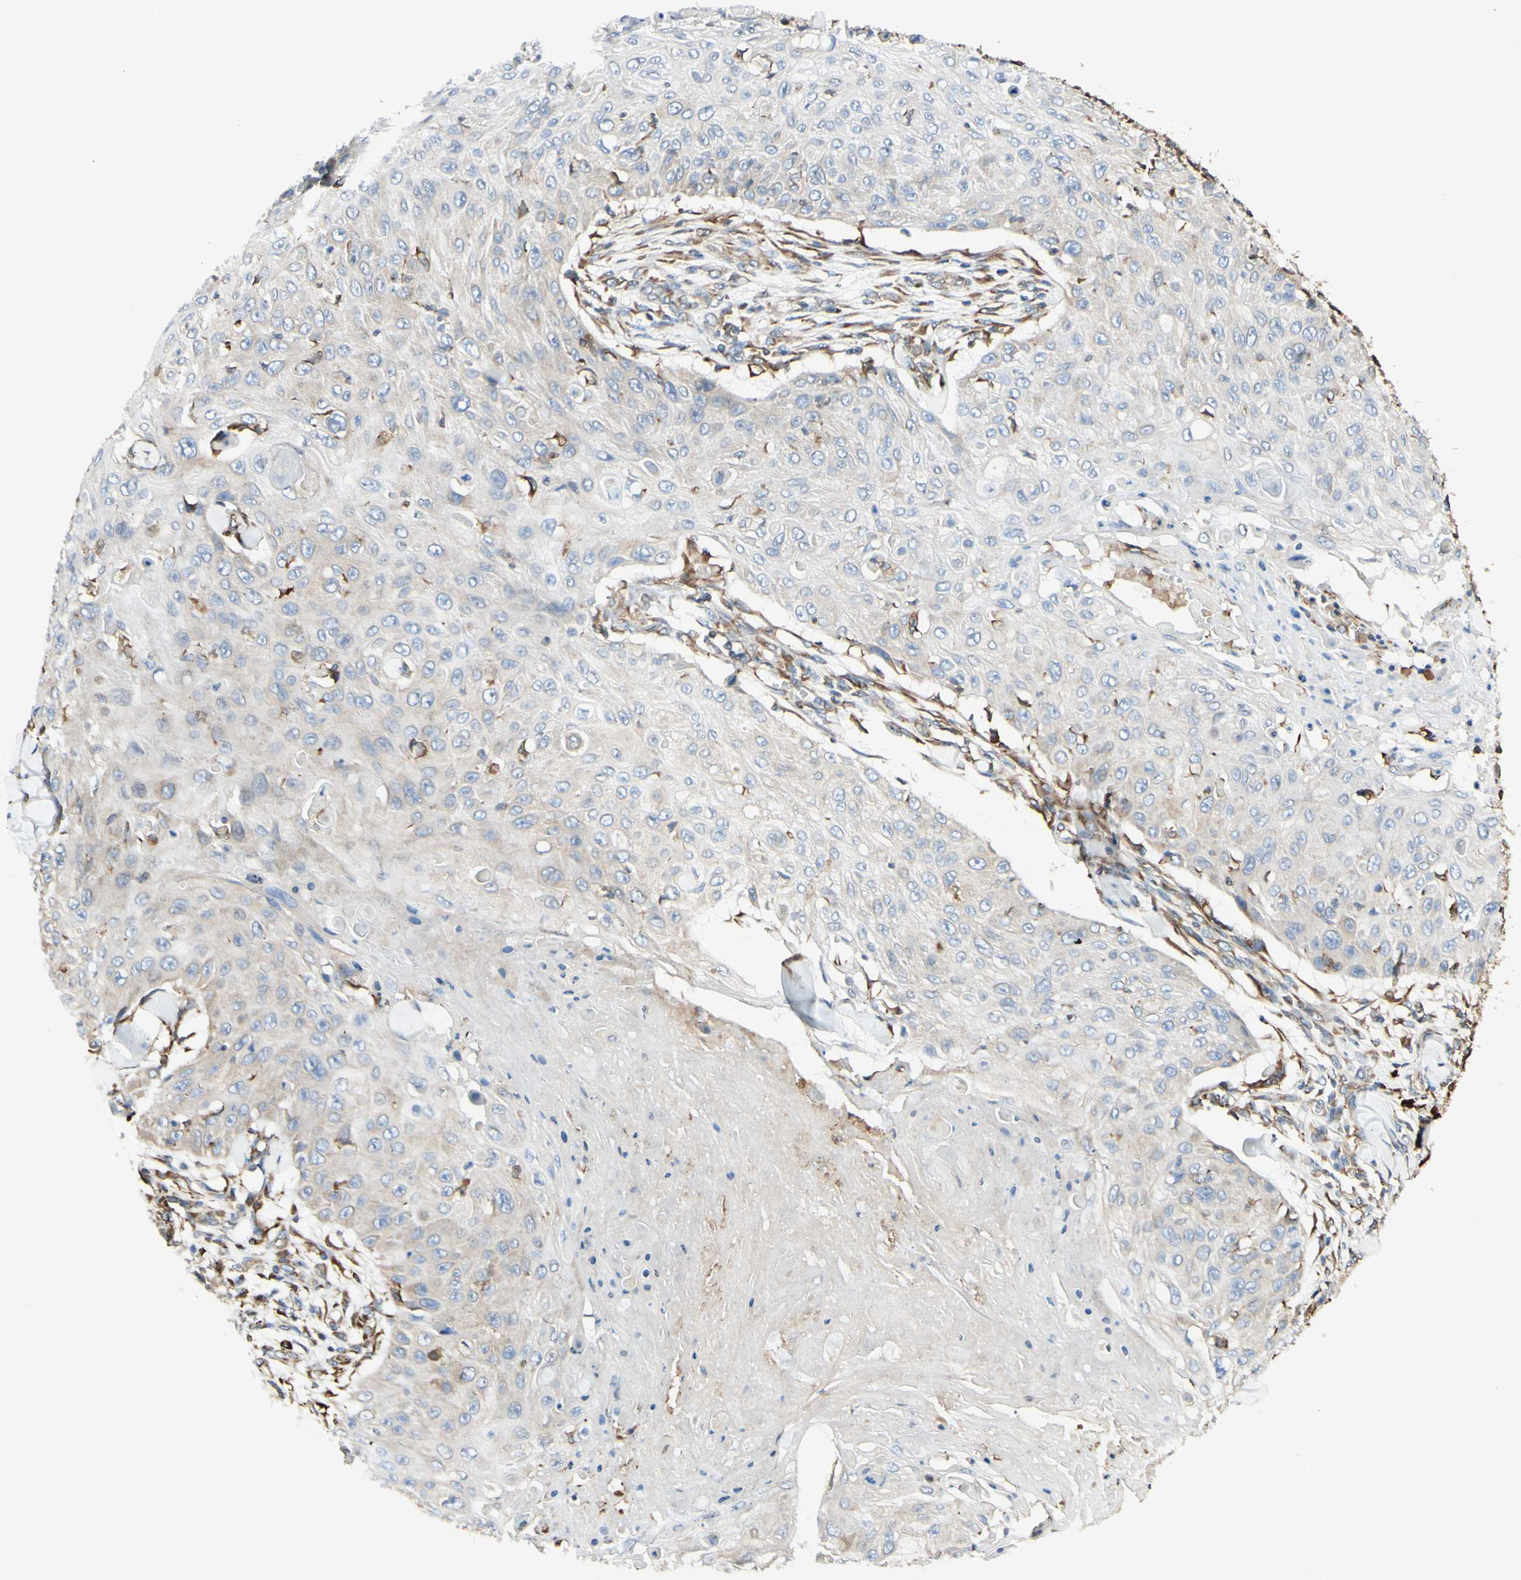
{"staining": {"intensity": "weak", "quantity": "<25%", "location": "cytoplasmic/membranous"}, "tissue": "skin cancer", "cell_type": "Tumor cells", "image_type": "cancer", "snomed": [{"axis": "morphology", "description": "Squamous cell carcinoma, NOS"}, {"axis": "topography", "description": "Skin"}], "caption": "Tumor cells show no significant staining in skin cancer.", "gene": "DNAJB11", "patient": {"sex": "male", "age": 86}}